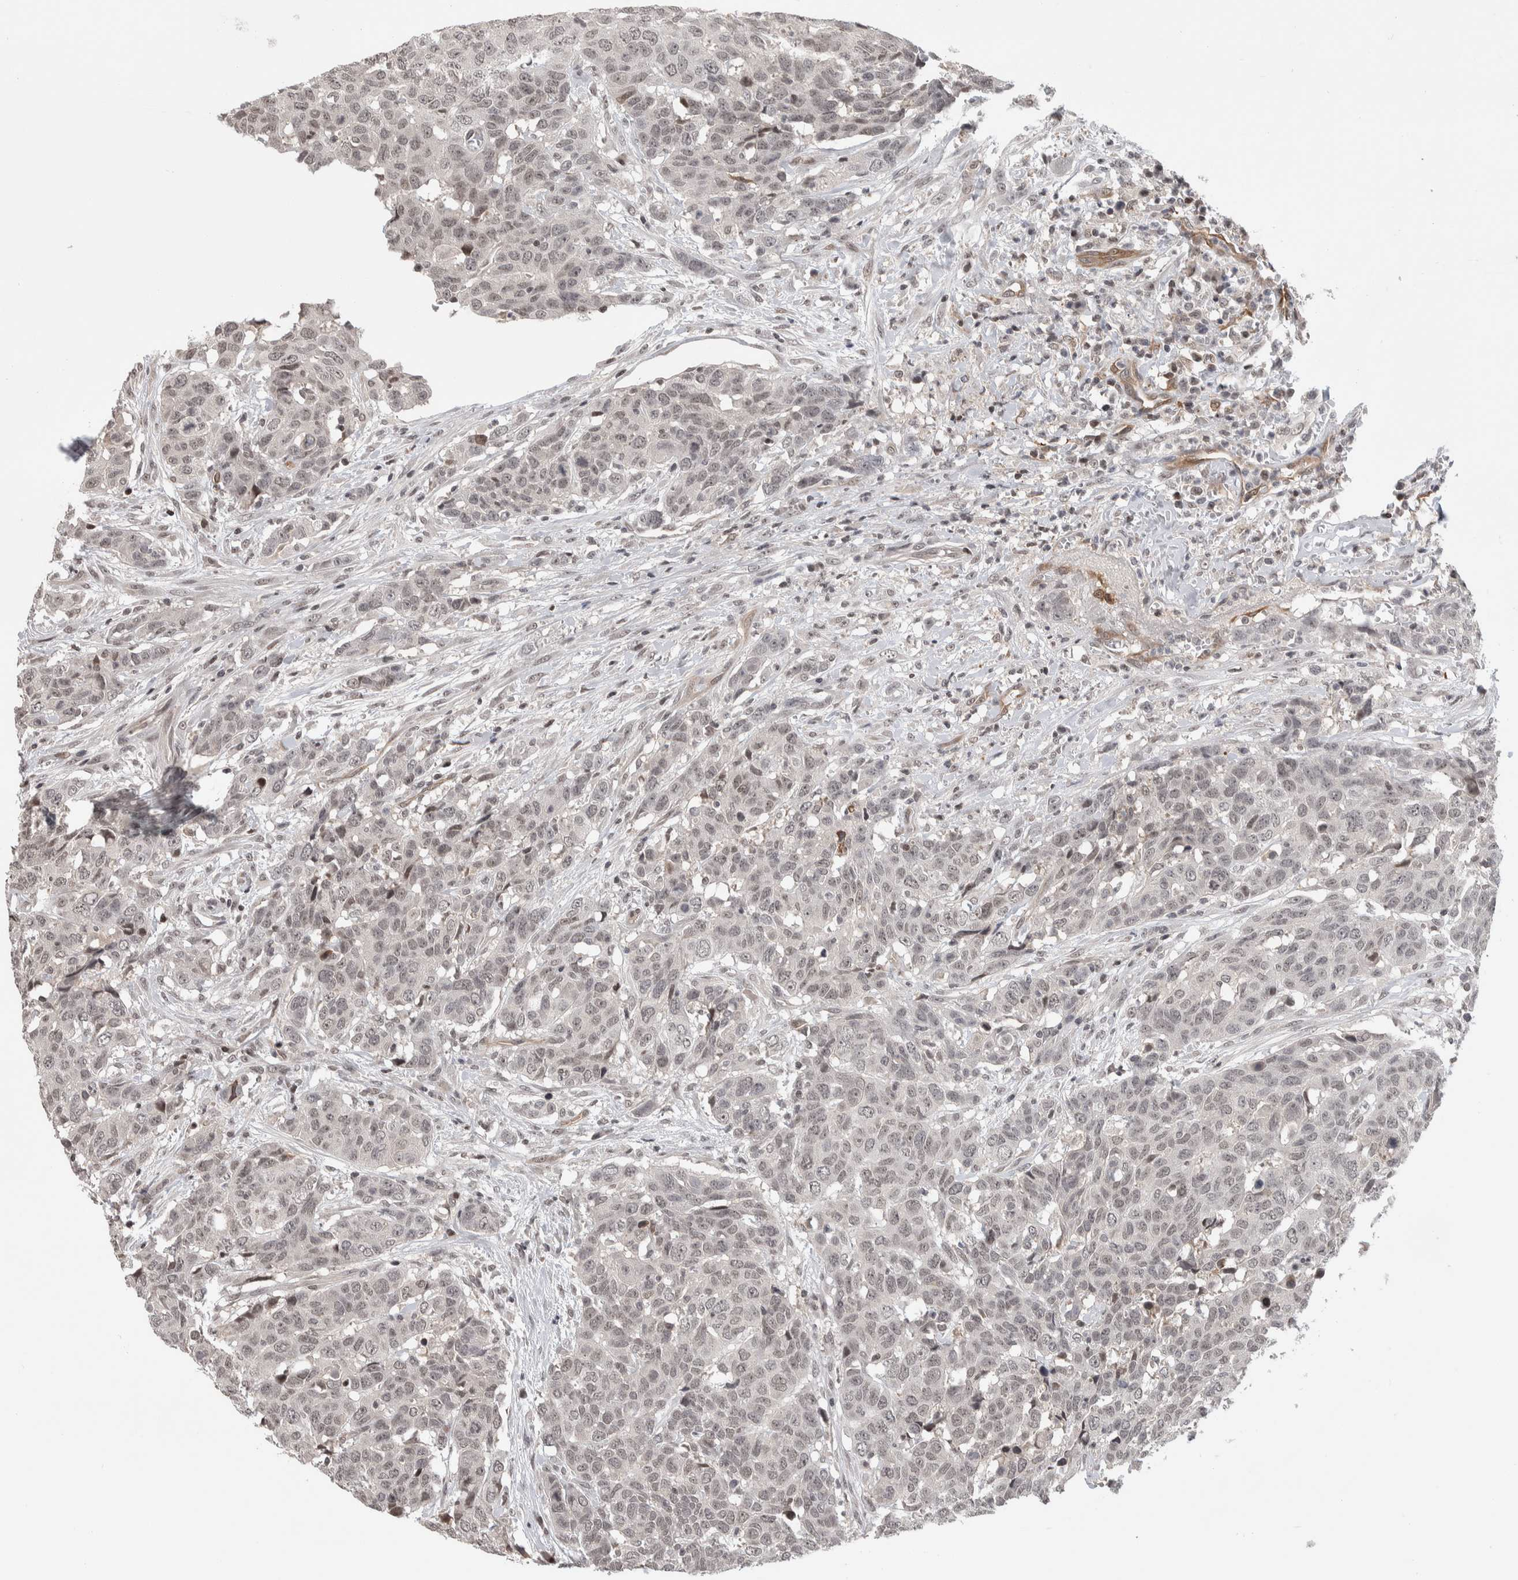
{"staining": {"intensity": "weak", "quantity": ">75%", "location": "nuclear"}, "tissue": "head and neck cancer", "cell_type": "Tumor cells", "image_type": "cancer", "snomed": [{"axis": "morphology", "description": "Squamous cell carcinoma, NOS"}, {"axis": "topography", "description": "Head-Neck"}], "caption": "High-power microscopy captured an IHC histopathology image of squamous cell carcinoma (head and neck), revealing weak nuclear expression in about >75% of tumor cells.", "gene": "ZSCAN21", "patient": {"sex": "male", "age": 66}}